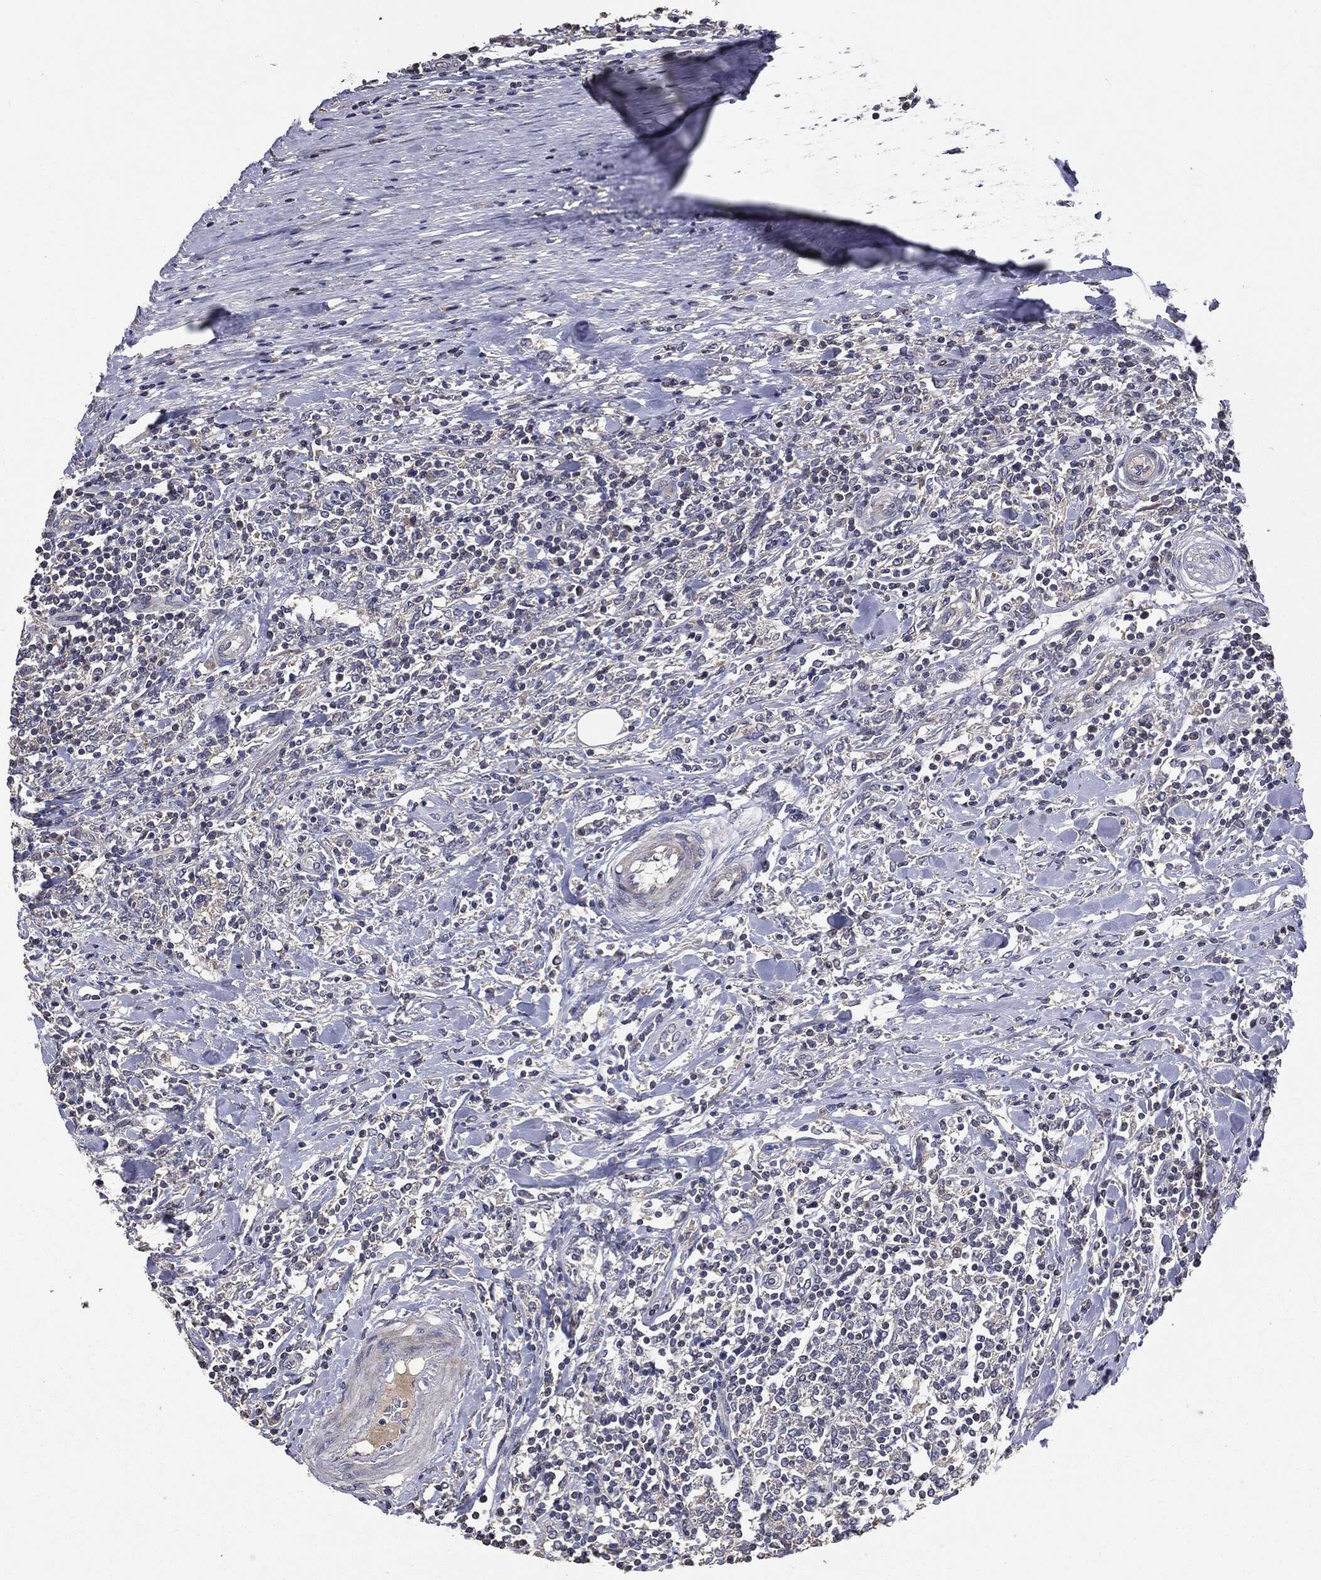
{"staining": {"intensity": "negative", "quantity": "none", "location": "none"}, "tissue": "lymphoma", "cell_type": "Tumor cells", "image_type": "cancer", "snomed": [{"axis": "morphology", "description": "Malignant lymphoma, non-Hodgkin's type, High grade"}, {"axis": "topography", "description": "Lymph node"}], "caption": "High power microscopy image of an IHC image of lymphoma, revealing no significant positivity in tumor cells.", "gene": "MTOR", "patient": {"sex": "female", "age": 84}}